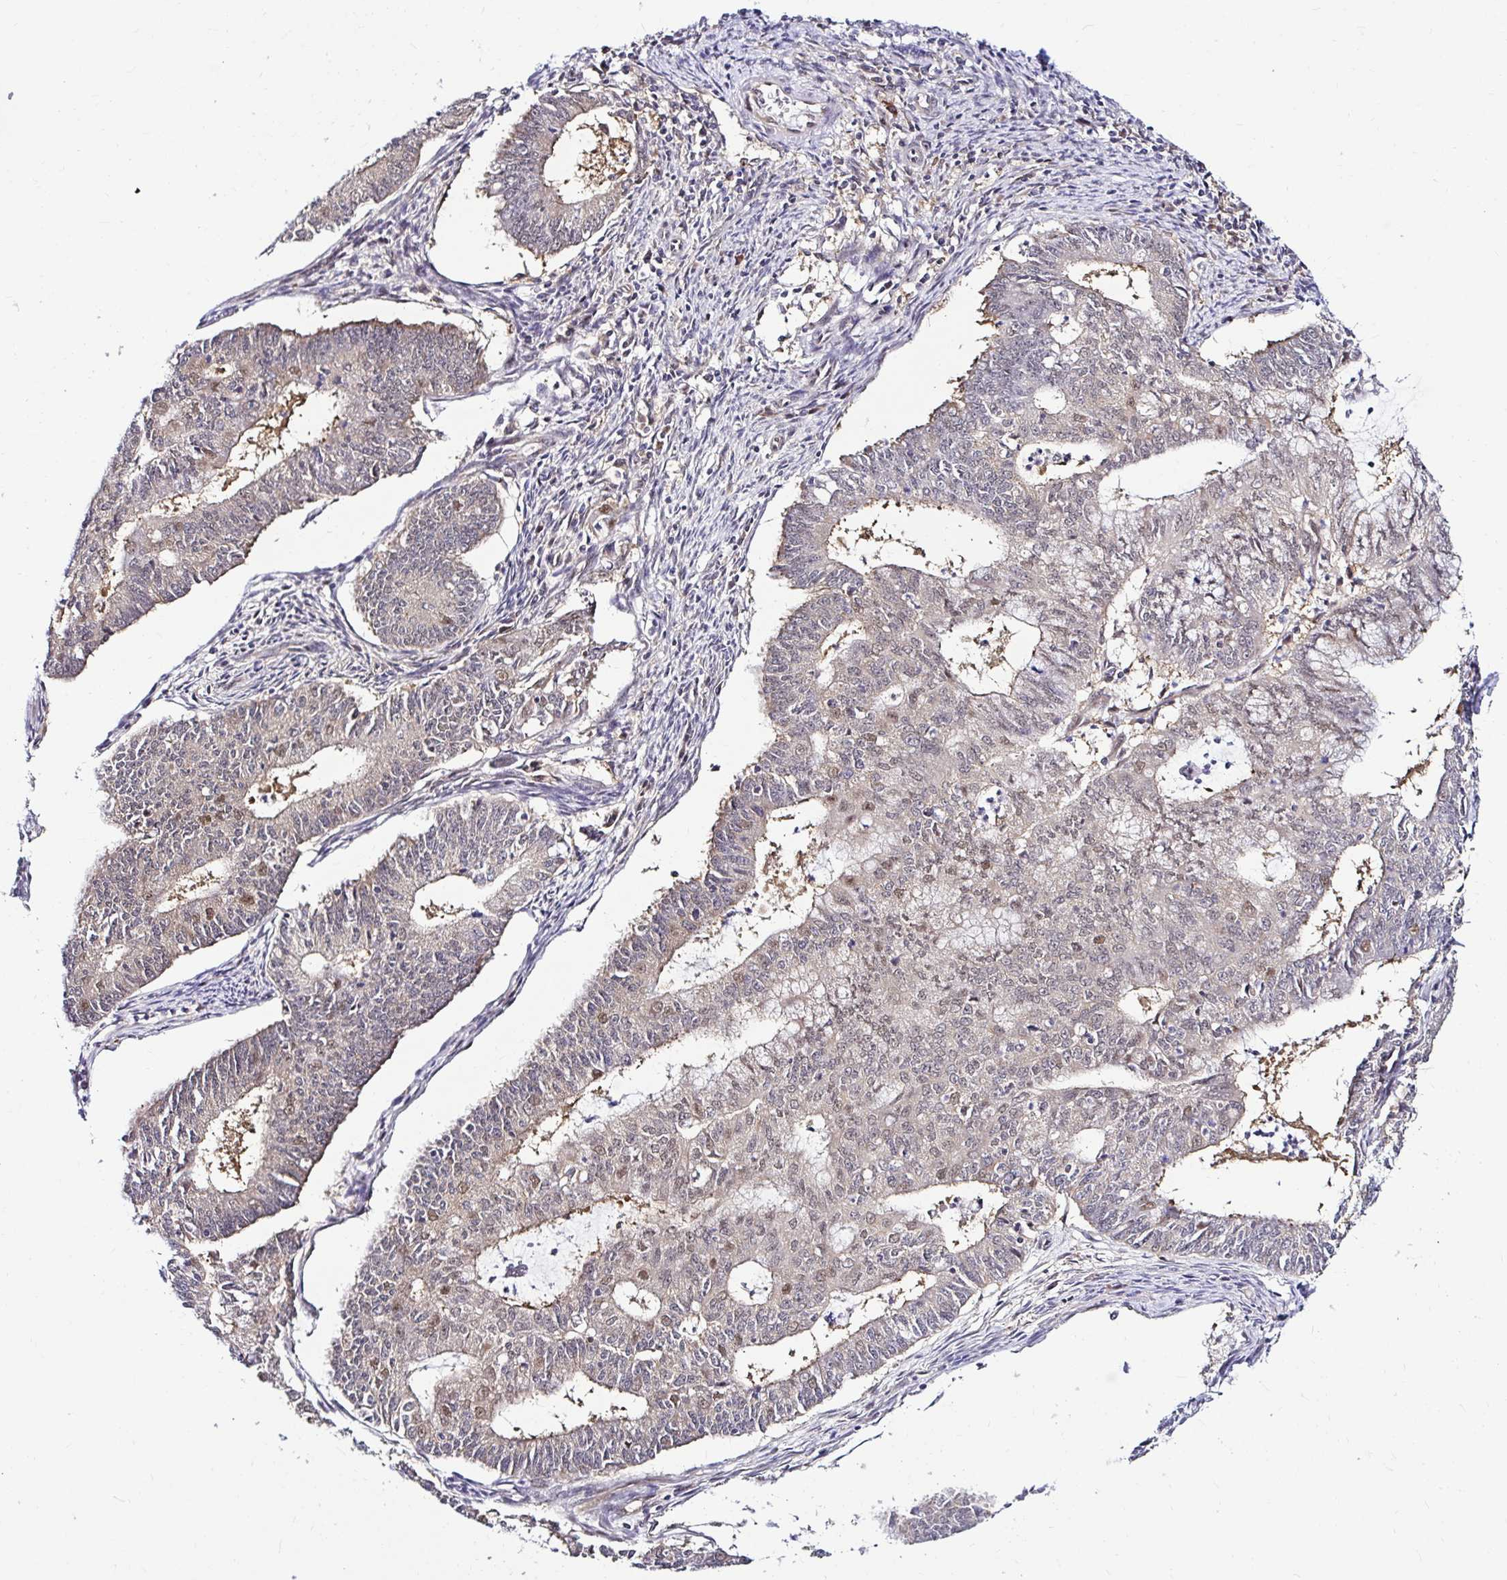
{"staining": {"intensity": "weak", "quantity": "25%-75%", "location": "nuclear"}, "tissue": "endometrial cancer", "cell_type": "Tumor cells", "image_type": "cancer", "snomed": [{"axis": "morphology", "description": "Adenocarcinoma, NOS"}, {"axis": "topography", "description": "Endometrium"}], "caption": "Immunohistochemical staining of human adenocarcinoma (endometrial) reveals weak nuclear protein positivity in approximately 25%-75% of tumor cells. (IHC, brightfield microscopy, high magnification).", "gene": "PSMD3", "patient": {"sex": "female", "age": 61}}